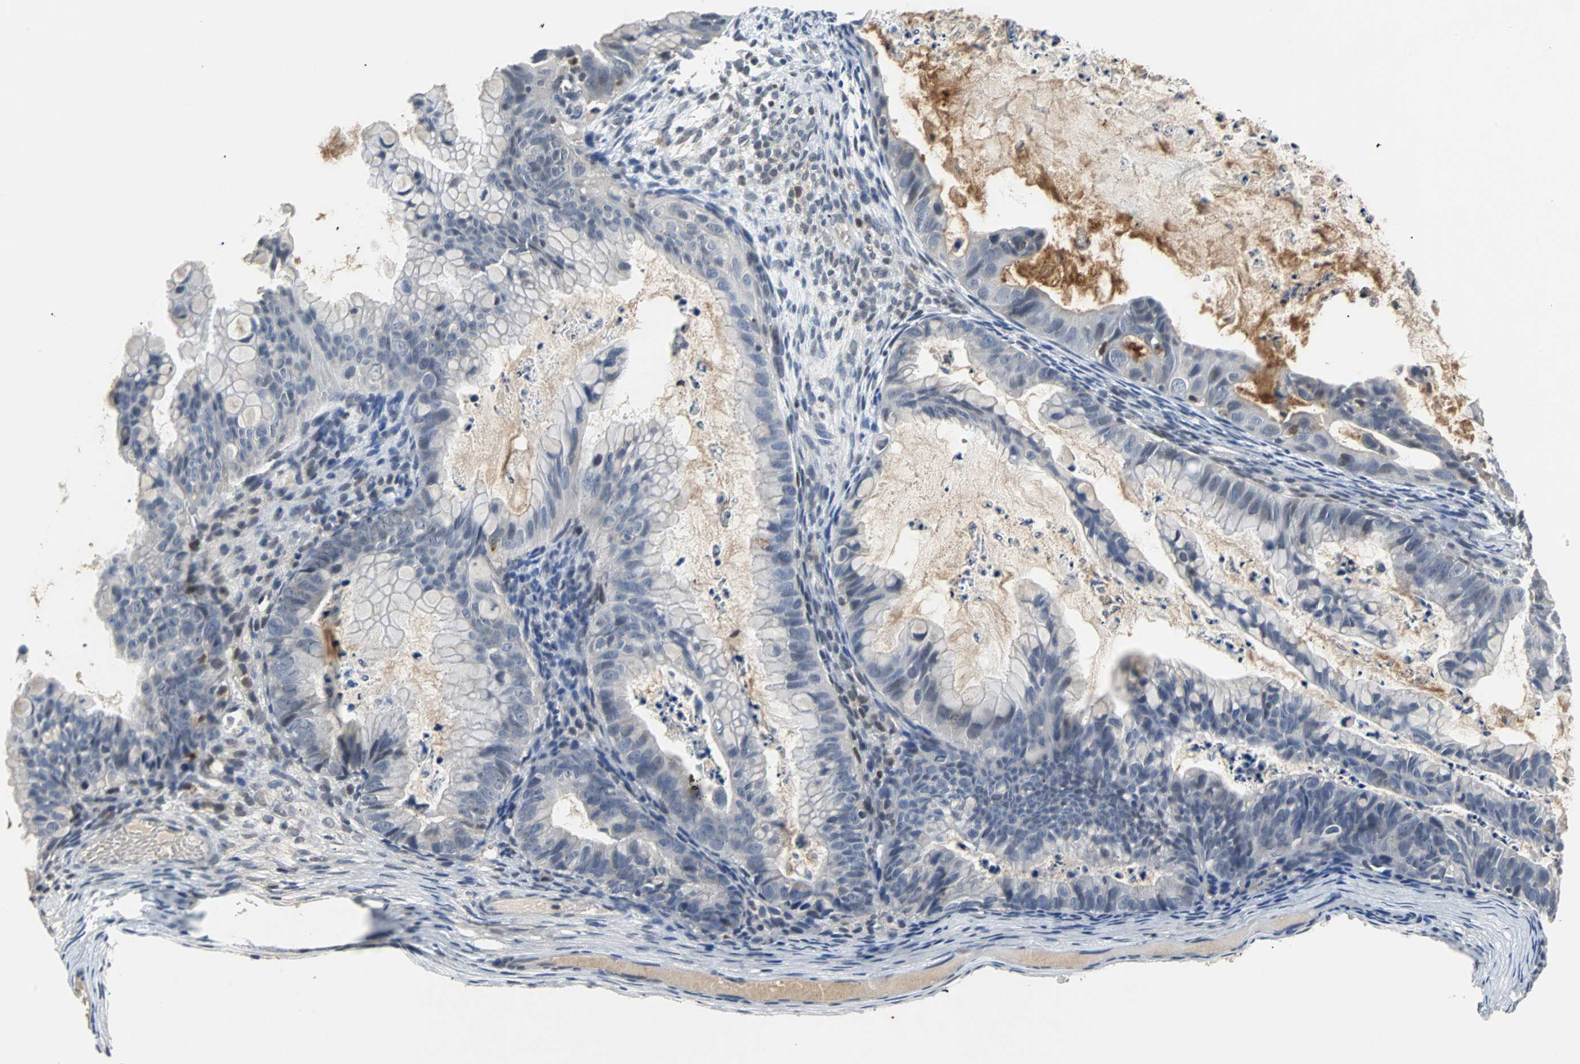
{"staining": {"intensity": "negative", "quantity": "none", "location": "none"}, "tissue": "ovarian cancer", "cell_type": "Tumor cells", "image_type": "cancer", "snomed": [{"axis": "morphology", "description": "Cystadenocarcinoma, mucinous, NOS"}, {"axis": "topography", "description": "Ovary"}], "caption": "This is an IHC histopathology image of ovarian cancer. There is no positivity in tumor cells.", "gene": "HLX", "patient": {"sex": "female", "age": 36}}